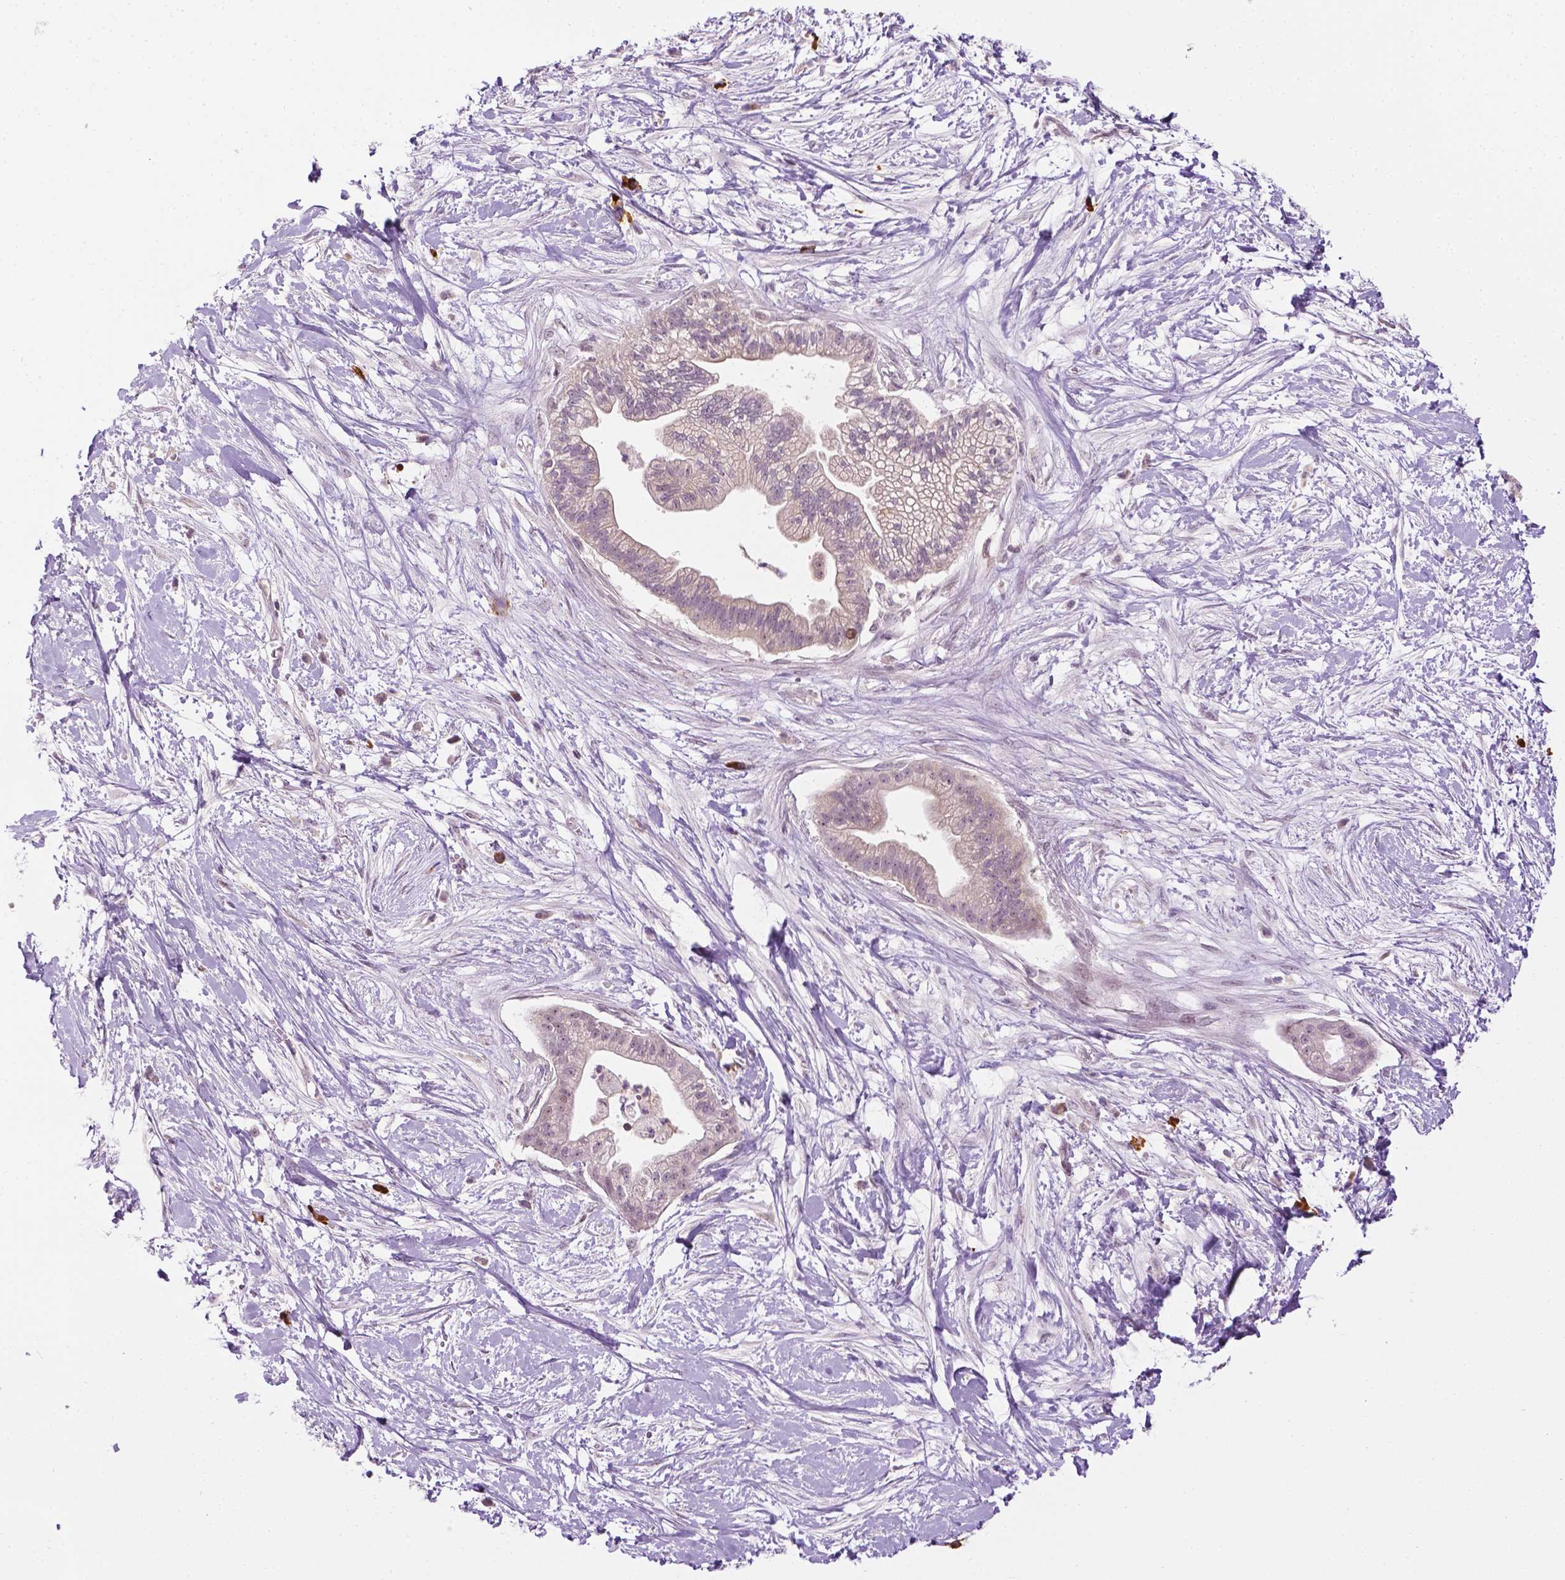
{"staining": {"intensity": "negative", "quantity": "none", "location": "none"}, "tissue": "pancreatic cancer", "cell_type": "Tumor cells", "image_type": "cancer", "snomed": [{"axis": "morphology", "description": "Normal tissue, NOS"}, {"axis": "morphology", "description": "Adenocarcinoma, NOS"}, {"axis": "topography", "description": "Lymph node"}, {"axis": "topography", "description": "Pancreas"}], "caption": "Pancreatic cancer (adenocarcinoma) was stained to show a protein in brown. There is no significant expression in tumor cells. The staining was performed using DAB to visualize the protein expression in brown, while the nuclei were stained in blue with hematoxylin (Magnification: 20x).", "gene": "DENND4A", "patient": {"sex": "female", "age": 58}}